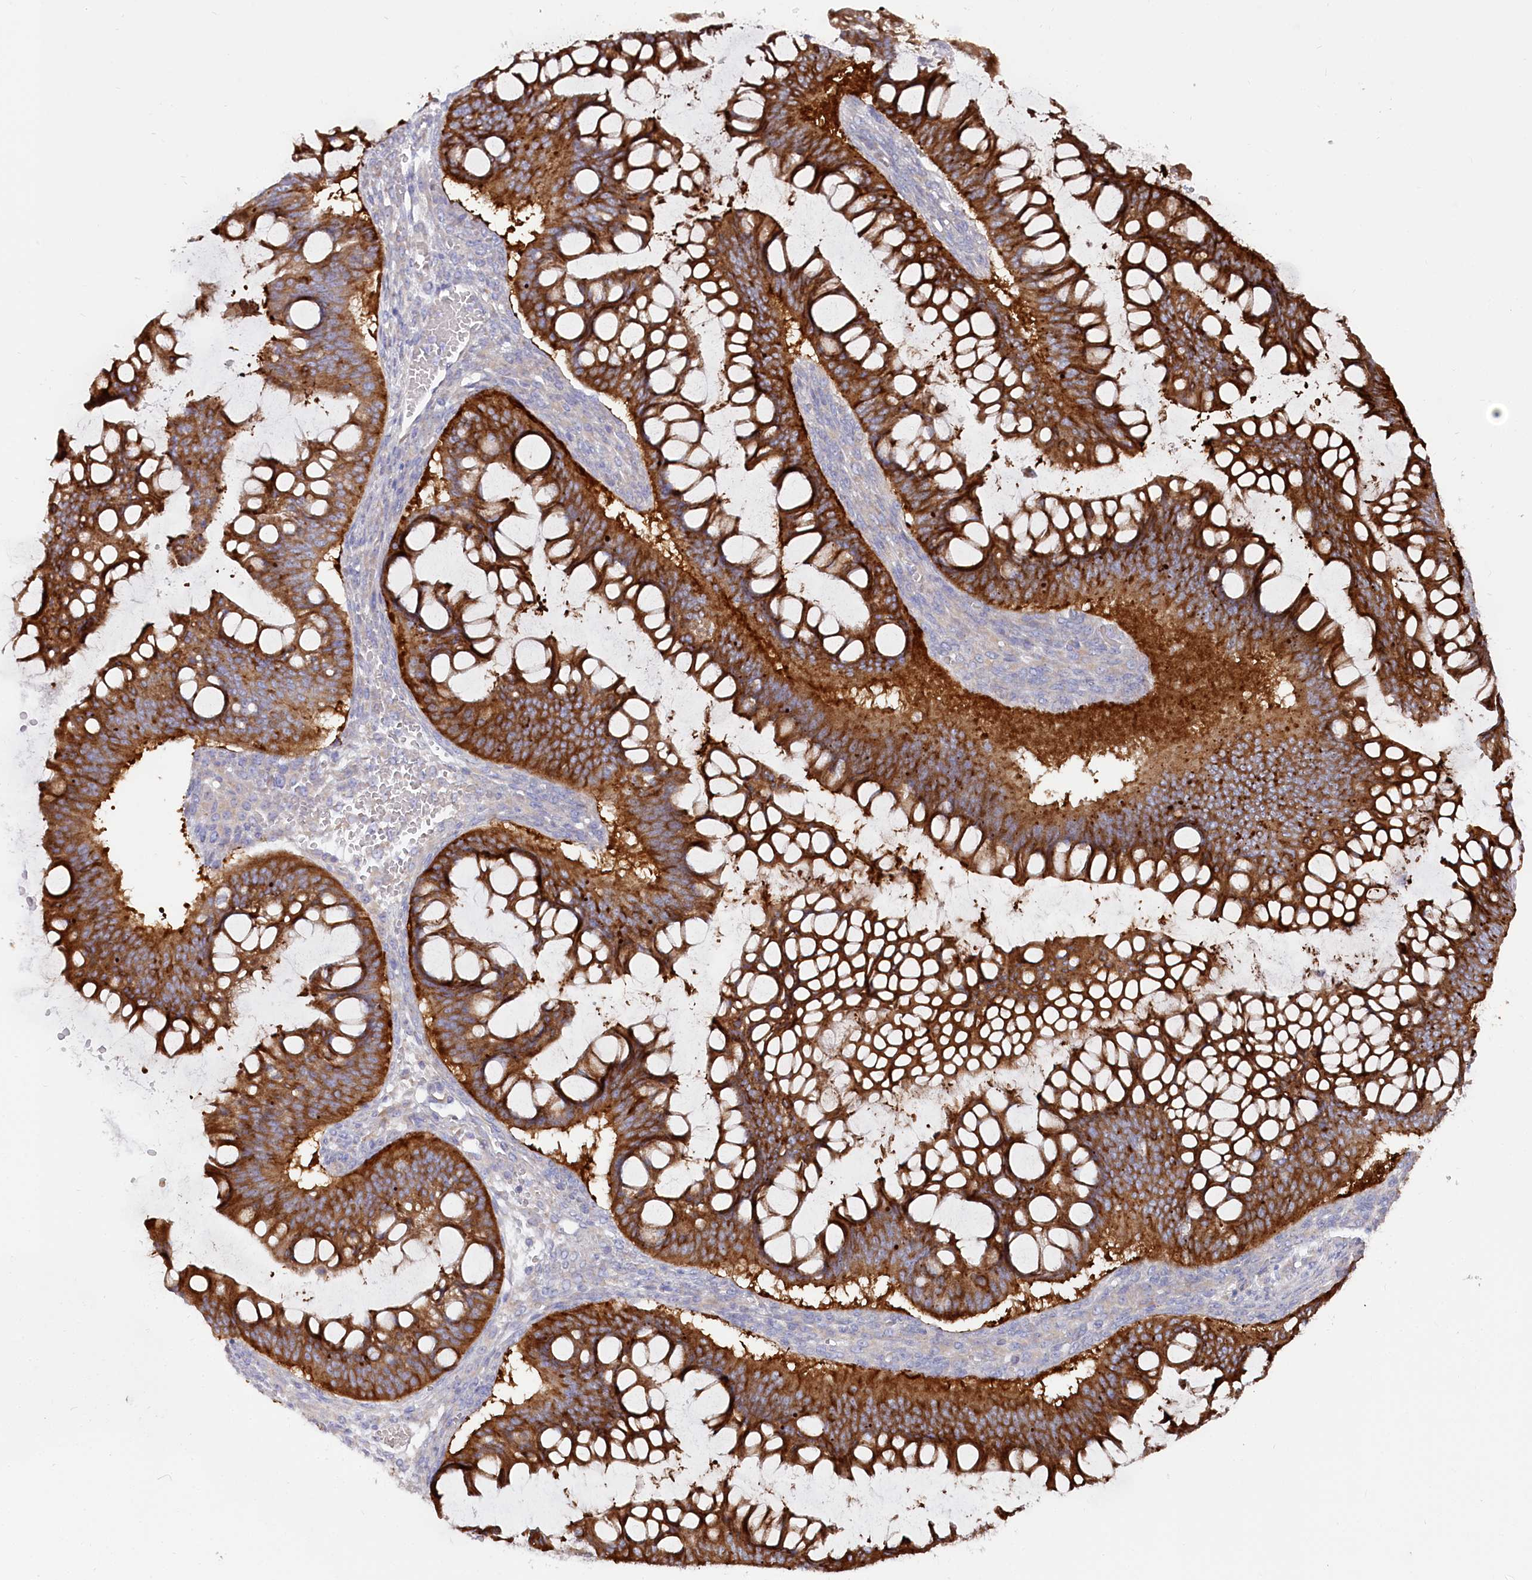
{"staining": {"intensity": "strong", "quantity": ">75%", "location": "cytoplasmic/membranous"}, "tissue": "ovarian cancer", "cell_type": "Tumor cells", "image_type": "cancer", "snomed": [{"axis": "morphology", "description": "Cystadenocarcinoma, mucinous, NOS"}, {"axis": "topography", "description": "Ovary"}], "caption": "About >75% of tumor cells in human ovarian cancer display strong cytoplasmic/membranous protein expression as visualized by brown immunohistochemical staining.", "gene": "POGLUT1", "patient": {"sex": "female", "age": 73}}